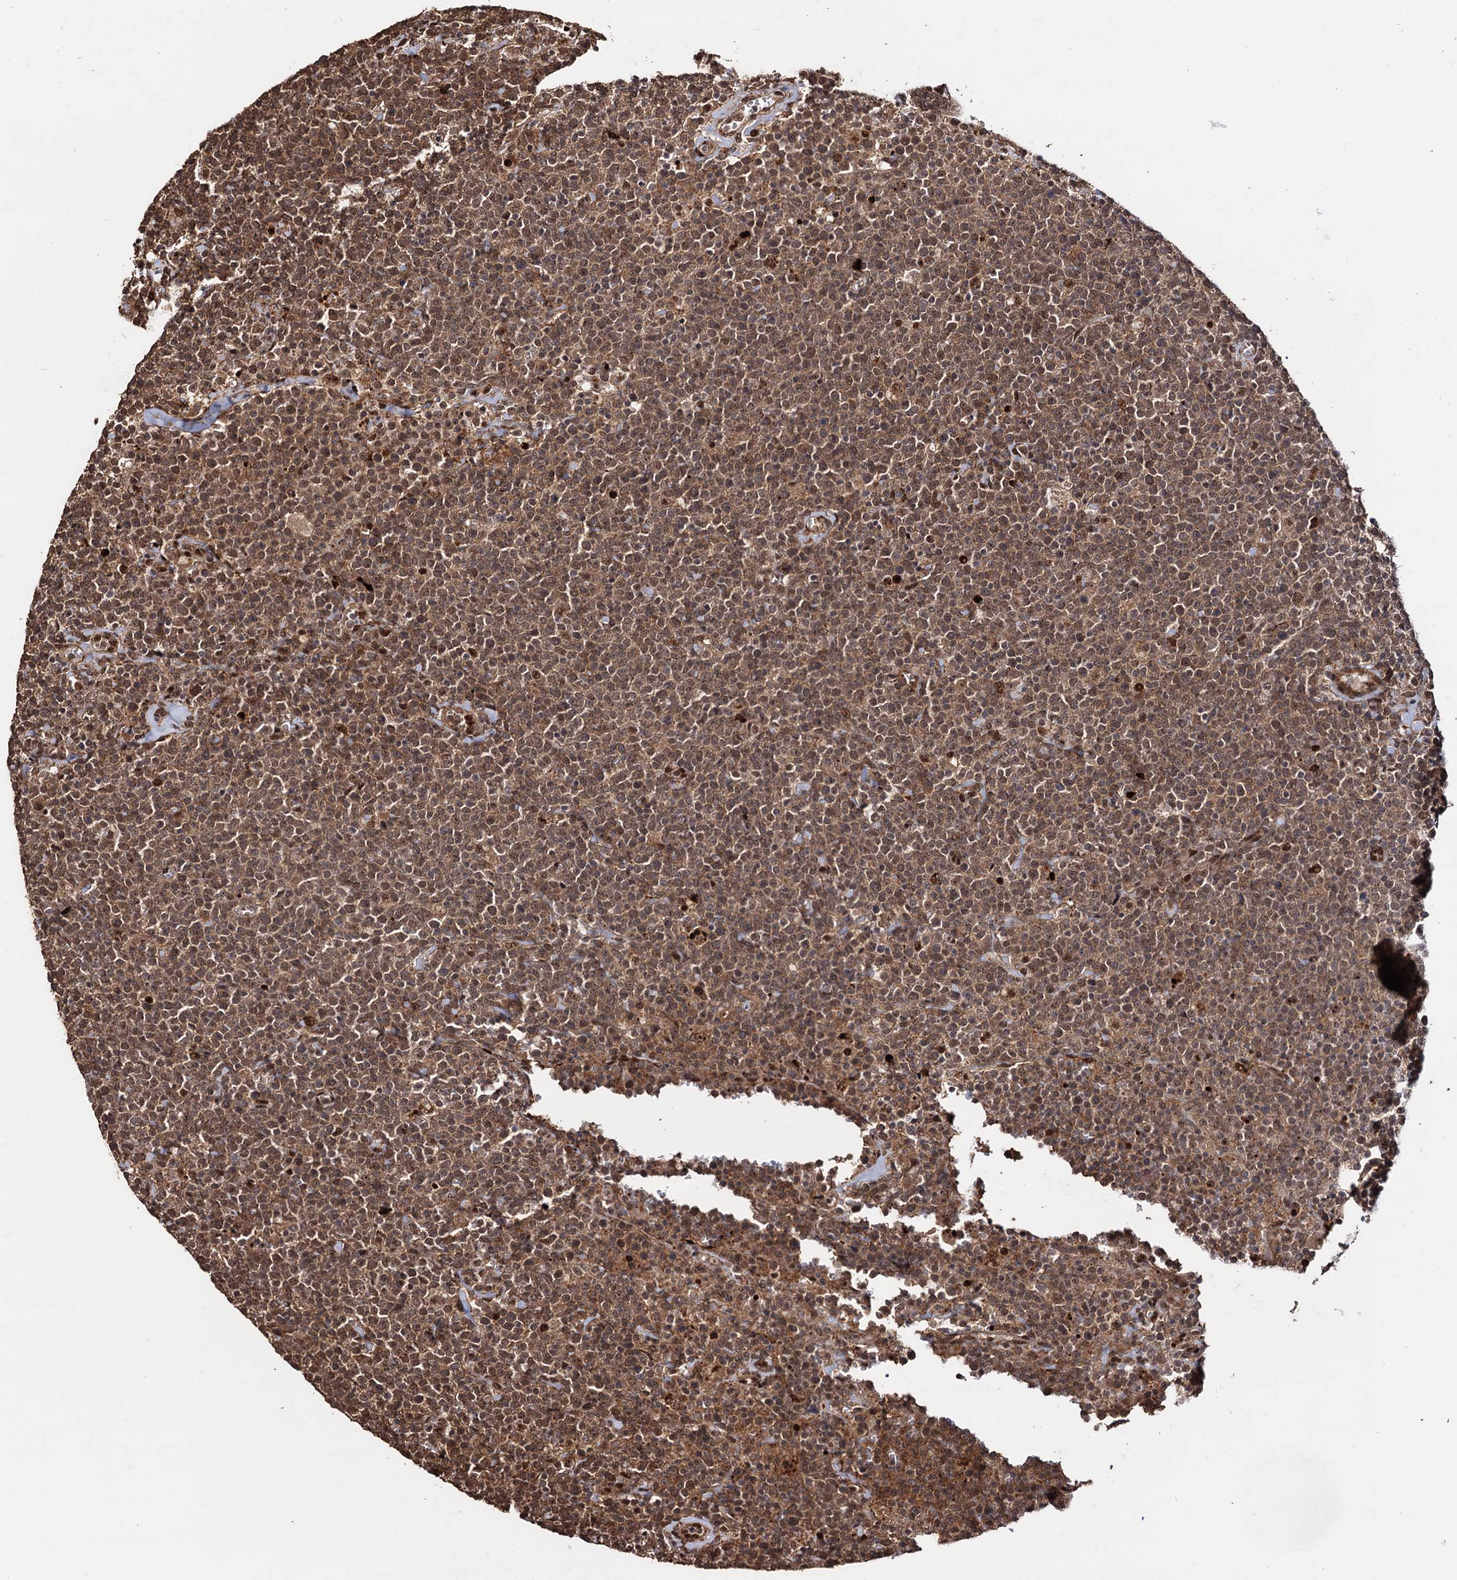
{"staining": {"intensity": "moderate", "quantity": ">75%", "location": "cytoplasmic/membranous,nuclear"}, "tissue": "lymphoma", "cell_type": "Tumor cells", "image_type": "cancer", "snomed": [{"axis": "morphology", "description": "Malignant lymphoma, non-Hodgkin's type, High grade"}, {"axis": "topography", "description": "Lymph node"}], "caption": "Moderate cytoplasmic/membranous and nuclear protein positivity is appreciated in approximately >75% of tumor cells in lymphoma. (DAB = brown stain, brightfield microscopy at high magnification).", "gene": "PIGB", "patient": {"sex": "male", "age": 61}}